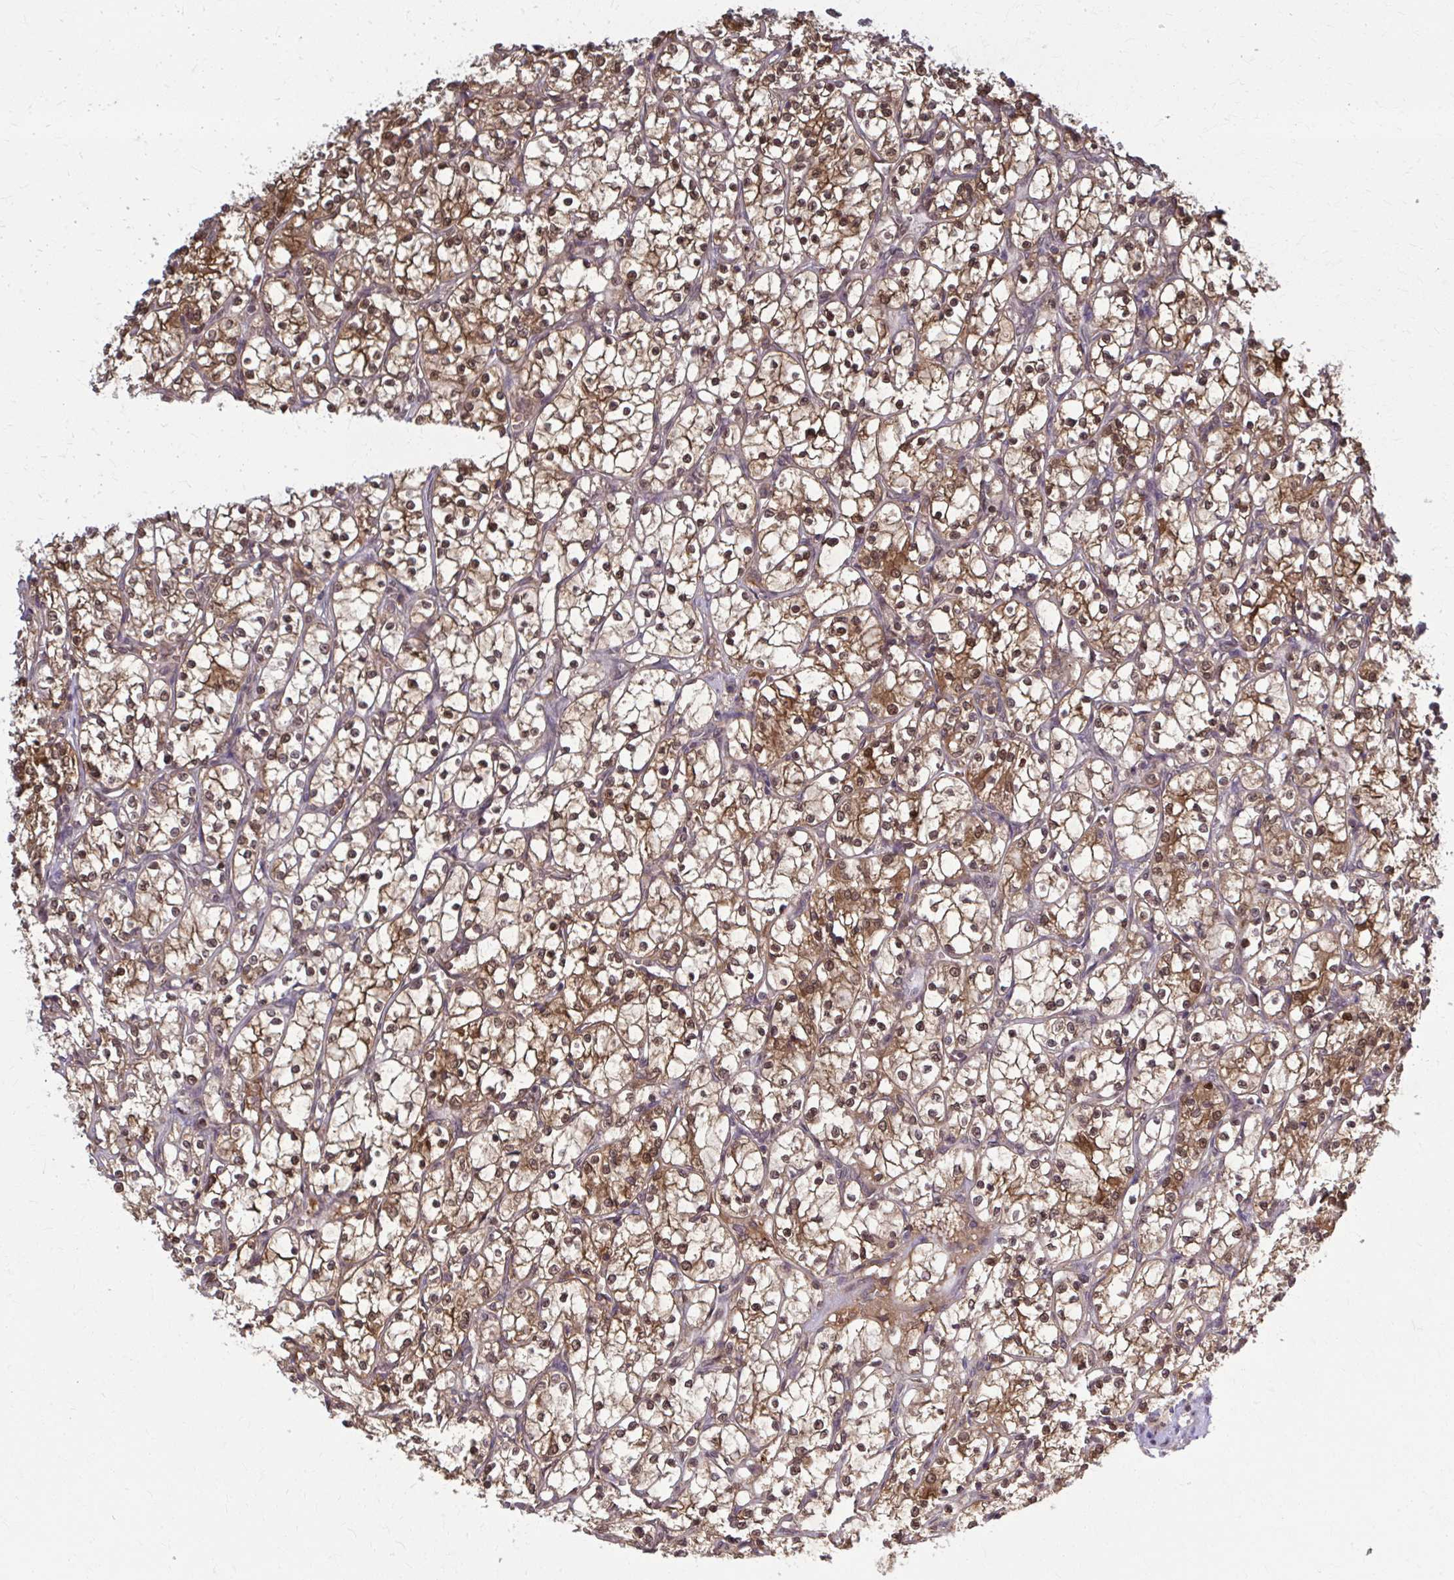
{"staining": {"intensity": "moderate", "quantity": ">75%", "location": "cytoplasmic/membranous,nuclear"}, "tissue": "renal cancer", "cell_type": "Tumor cells", "image_type": "cancer", "snomed": [{"axis": "morphology", "description": "Adenocarcinoma, NOS"}, {"axis": "topography", "description": "Kidney"}], "caption": "A medium amount of moderate cytoplasmic/membranous and nuclear positivity is seen in about >75% of tumor cells in adenocarcinoma (renal) tissue.", "gene": "MDH1", "patient": {"sex": "female", "age": 69}}